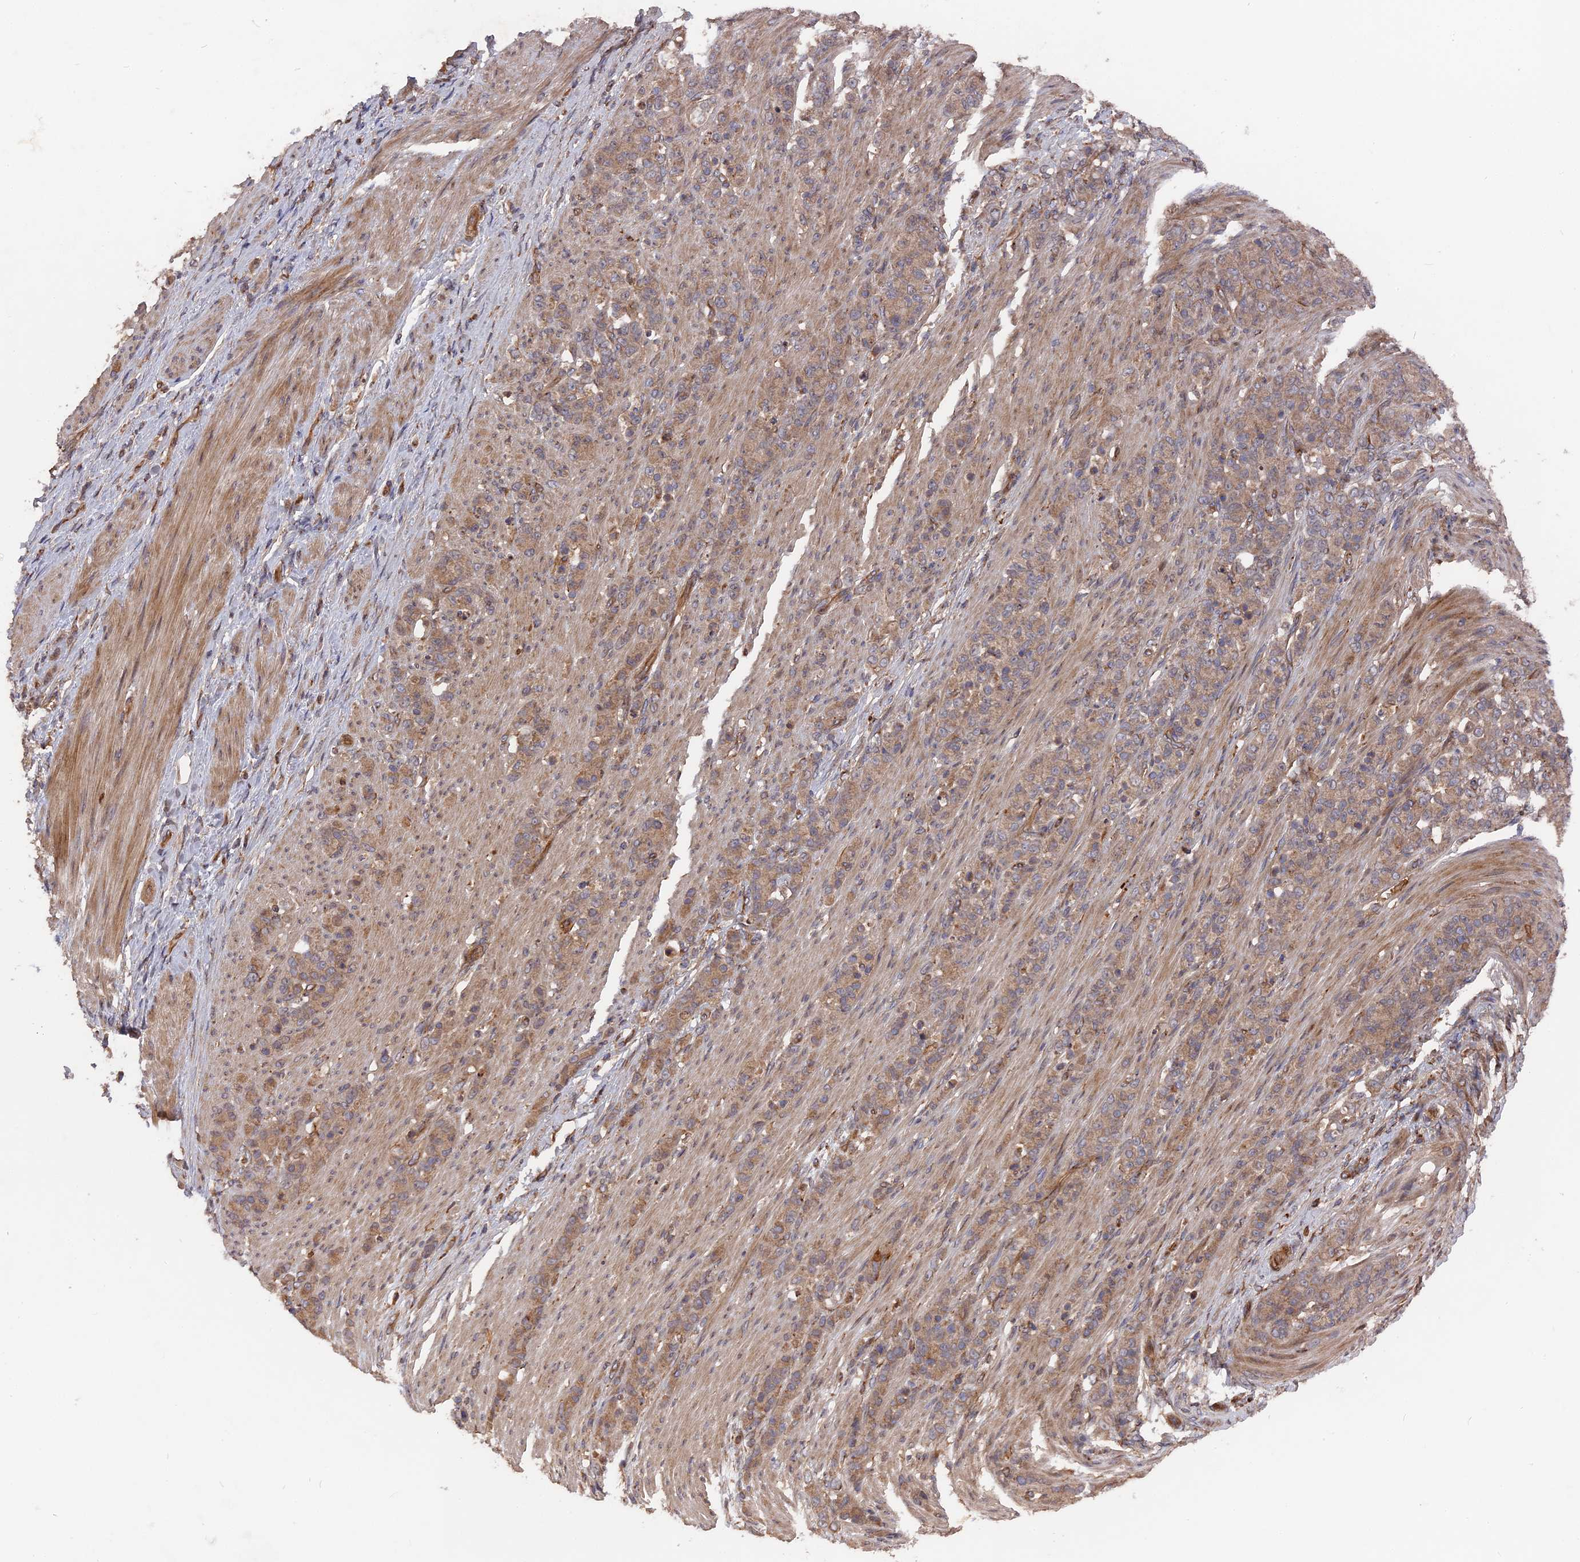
{"staining": {"intensity": "weak", "quantity": ">75%", "location": "cytoplasmic/membranous"}, "tissue": "stomach cancer", "cell_type": "Tumor cells", "image_type": "cancer", "snomed": [{"axis": "morphology", "description": "Adenocarcinoma, NOS"}, {"axis": "topography", "description": "Stomach"}], "caption": "The immunohistochemical stain shows weak cytoplasmic/membranous expression in tumor cells of stomach cancer tissue.", "gene": "DEF8", "patient": {"sex": "female", "age": 79}}